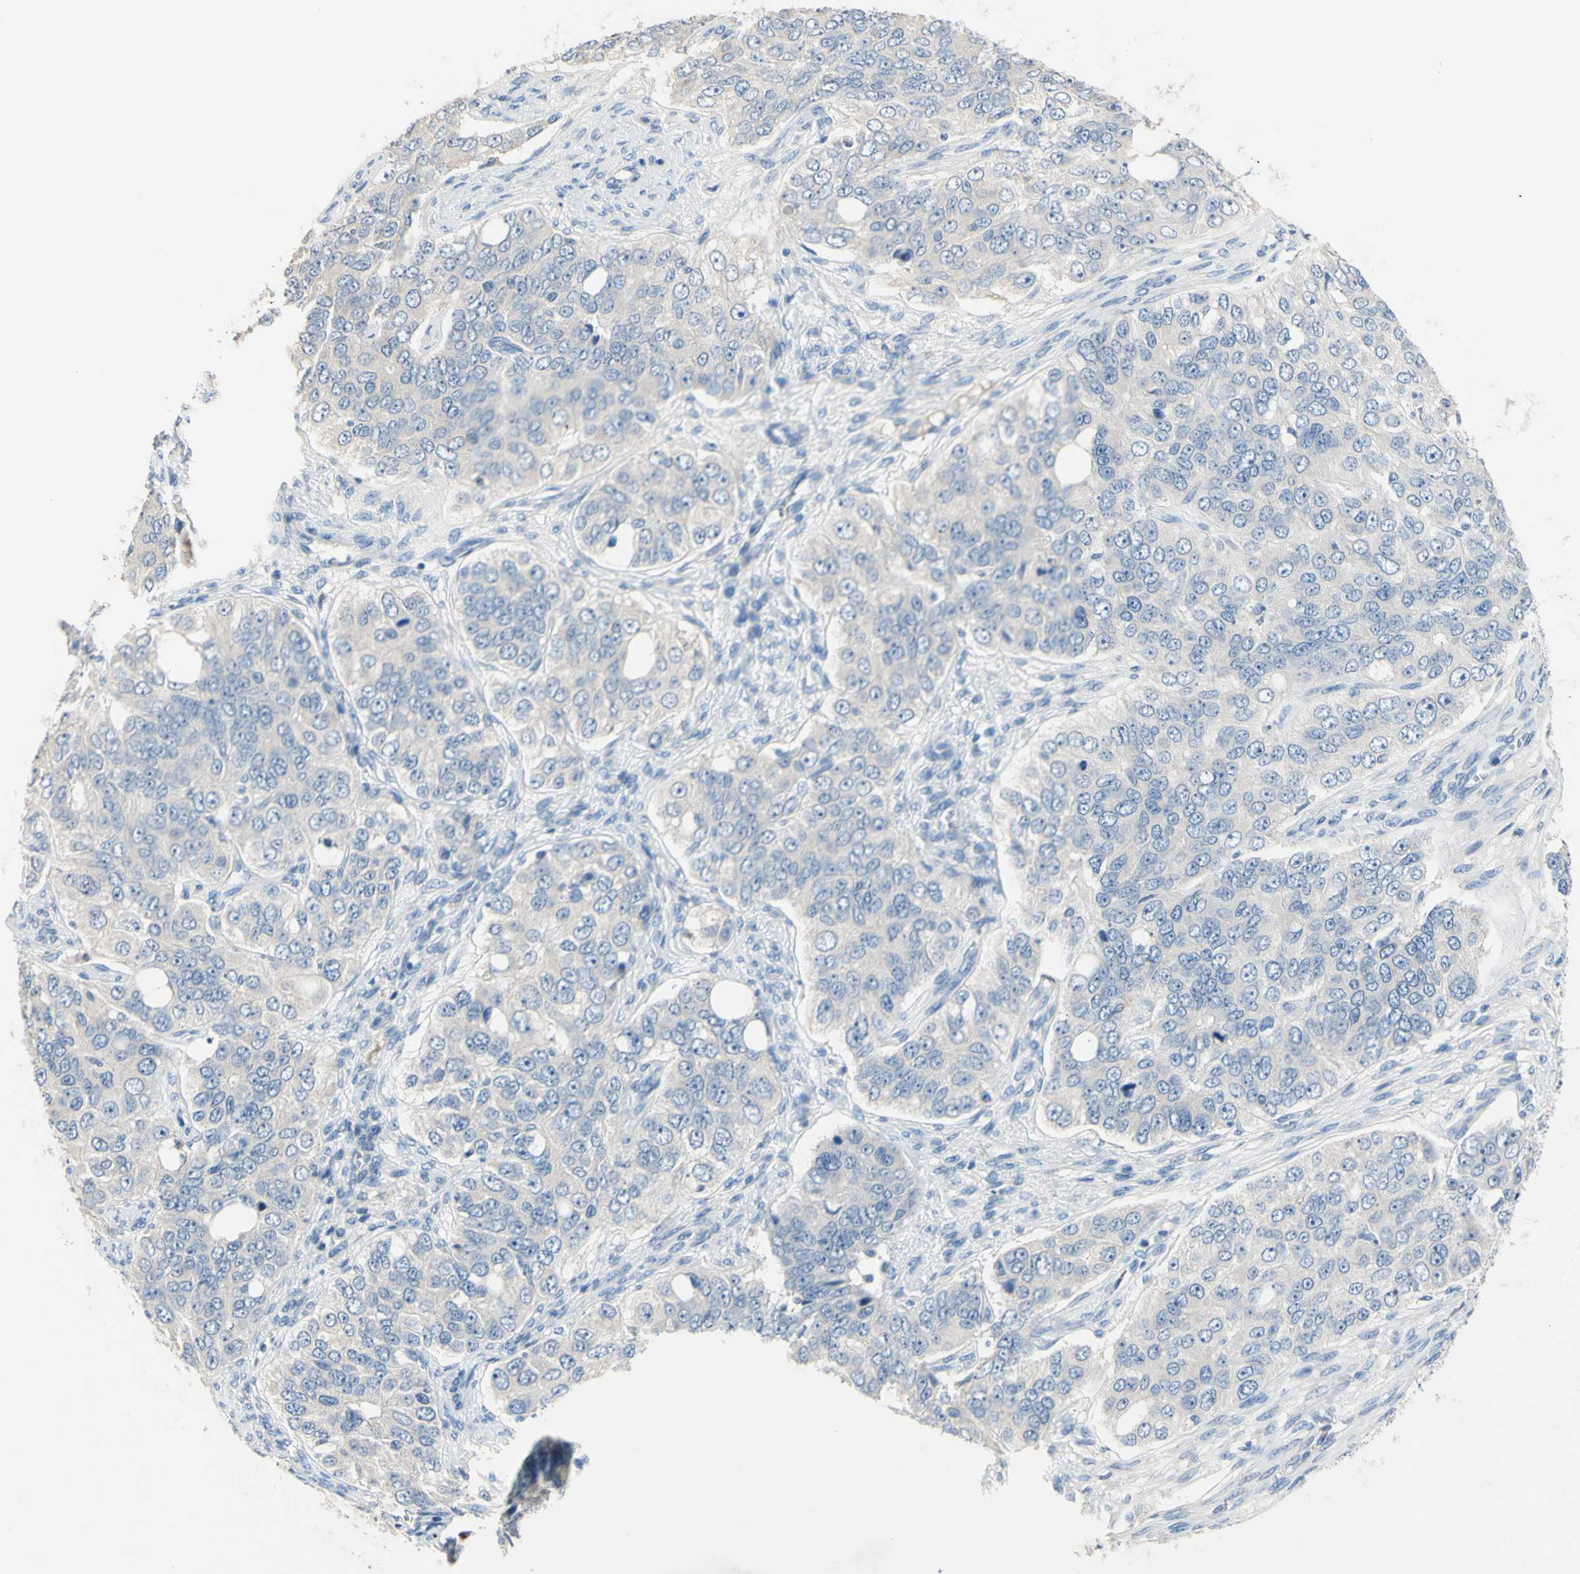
{"staining": {"intensity": "negative", "quantity": "none", "location": "none"}, "tissue": "ovarian cancer", "cell_type": "Tumor cells", "image_type": "cancer", "snomed": [{"axis": "morphology", "description": "Carcinoma, endometroid"}, {"axis": "topography", "description": "Ovary"}], "caption": "Micrograph shows no significant protein expression in tumor cells of endometroid carcinoma (ovarian).", "gene": "CDON", "patient": {"sex": "female", "age": 51}}